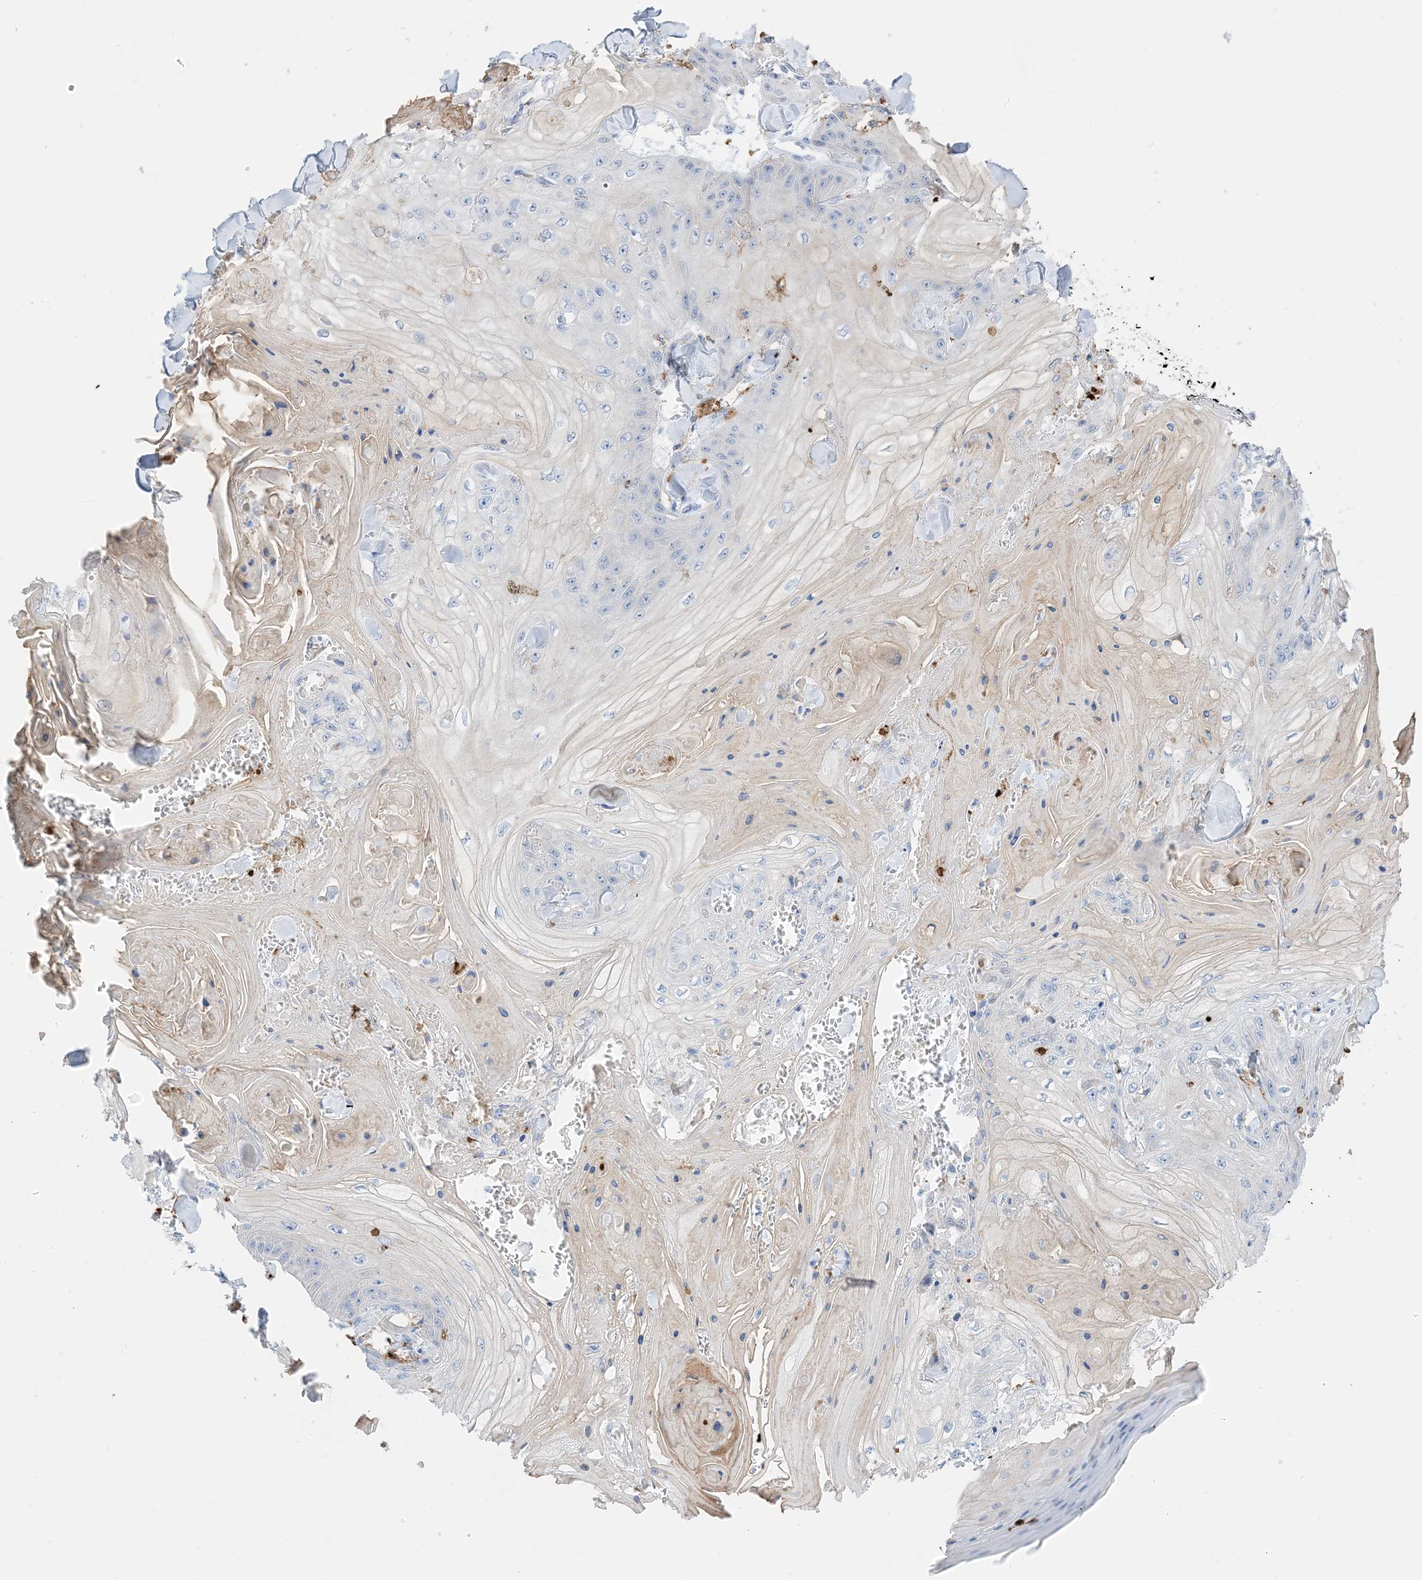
{"staining": {"intensity": "negative", "quantity": "none", "location": "none"}, "tissue": "skin cancer", "cell_type": "Tumor cells", "image_type": "cancer", "snomed": [{"axis": "morphology", "description": "Squamous cell carcinoma, NOS"}, {"axis": "topography", "description": "Skin"}], "caption": "Immunohistochemistry micrograph of skin squamous cell carcinoma stained for a protein (brown), which exhibits no expression in tumor cells. Nuclei are stained in blue.", "gene": "DPH3", "patient": {"sex": "male", "age": 74}}